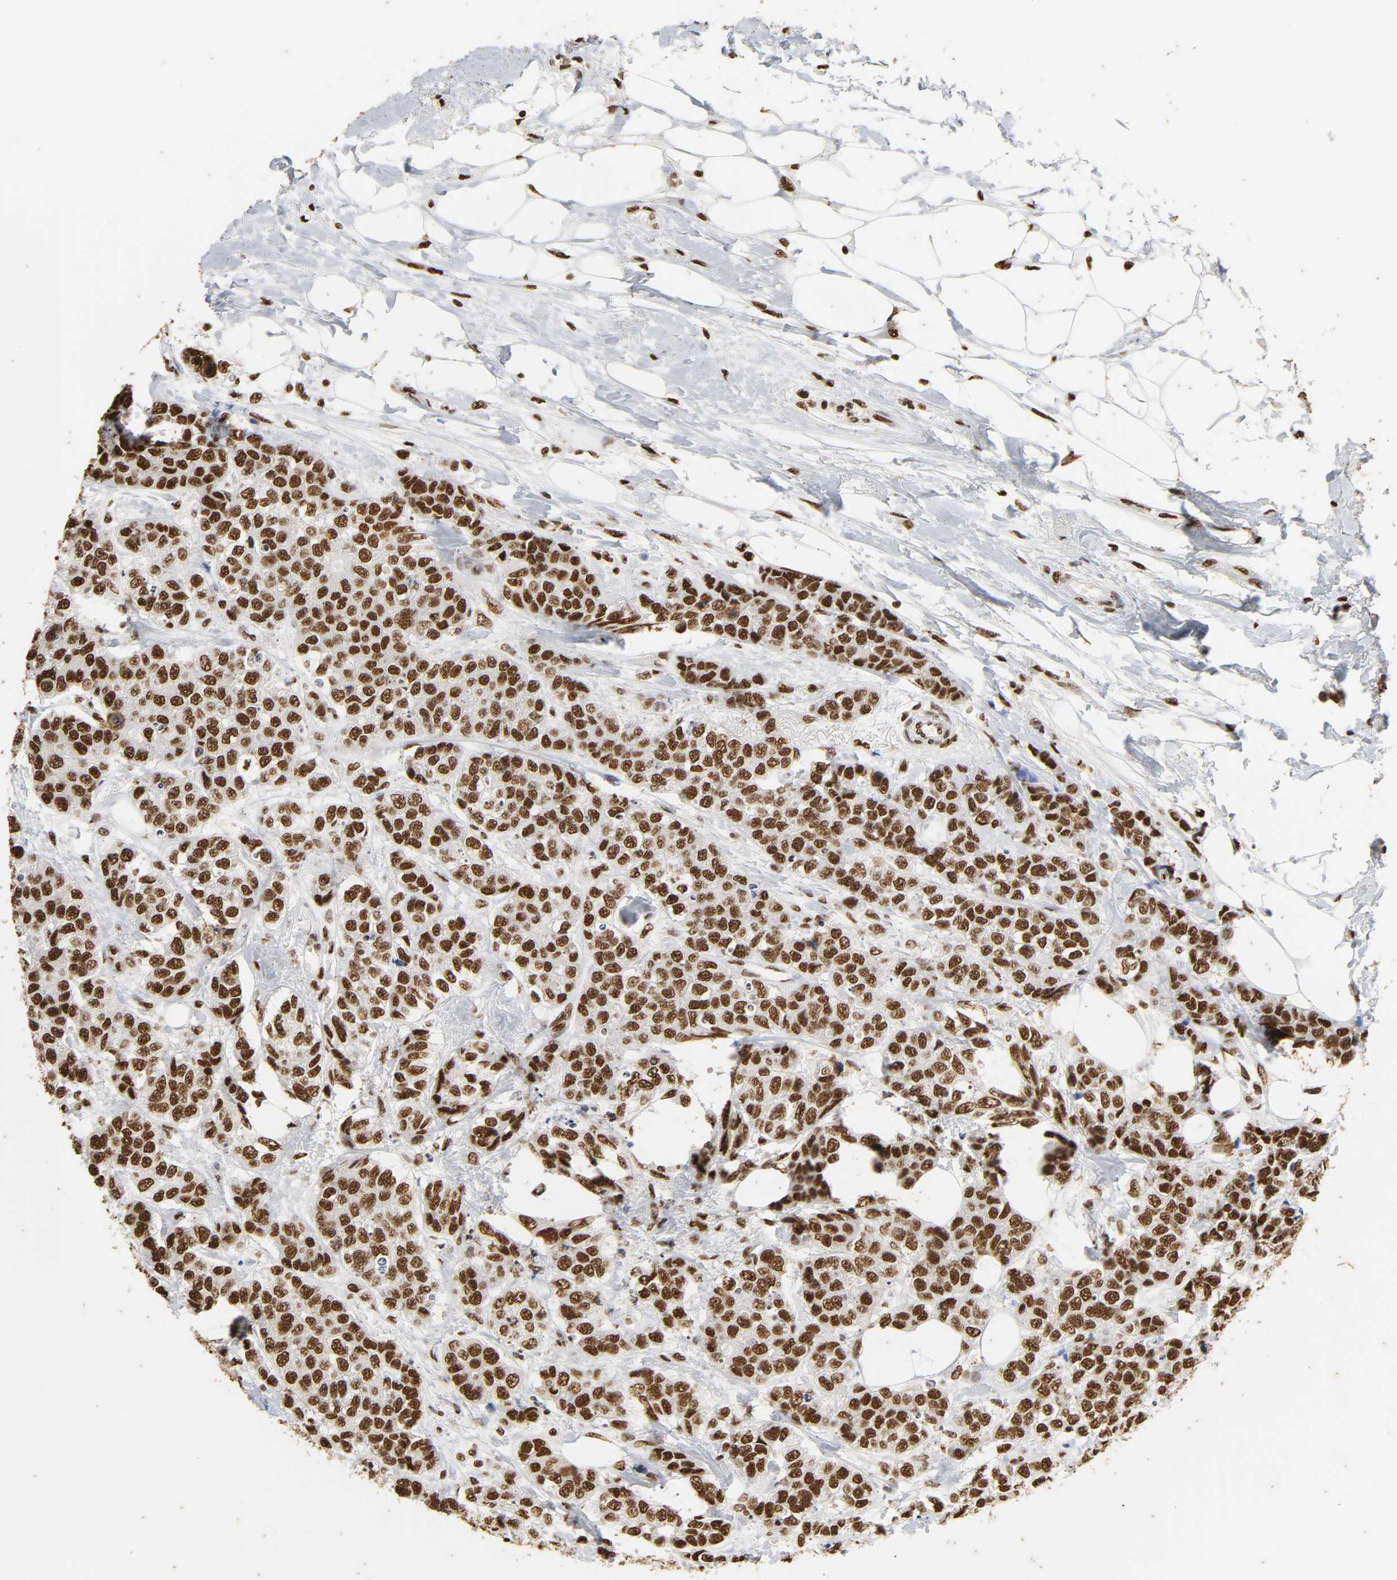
{"staining": {"intensity": "strong", "quantity": ">75%", "location": "nuclear"}, "tissue": "breast cancer", "cell_type": "Tumor cells", "image_type": "cancer", "snomed": [{"axis": "morphology", "description": "Duct carcinoma"}, {"axis": "topography", "description": "Breast"}], "caption": "Brown immunohistochemical staining in human breast invasive ductal carcinoma demonstrates strong nuclear staining in approximately >75% of tumor cells.", "gene": "HNRNPC", "patient": {"sex": "female", "age": 51}}